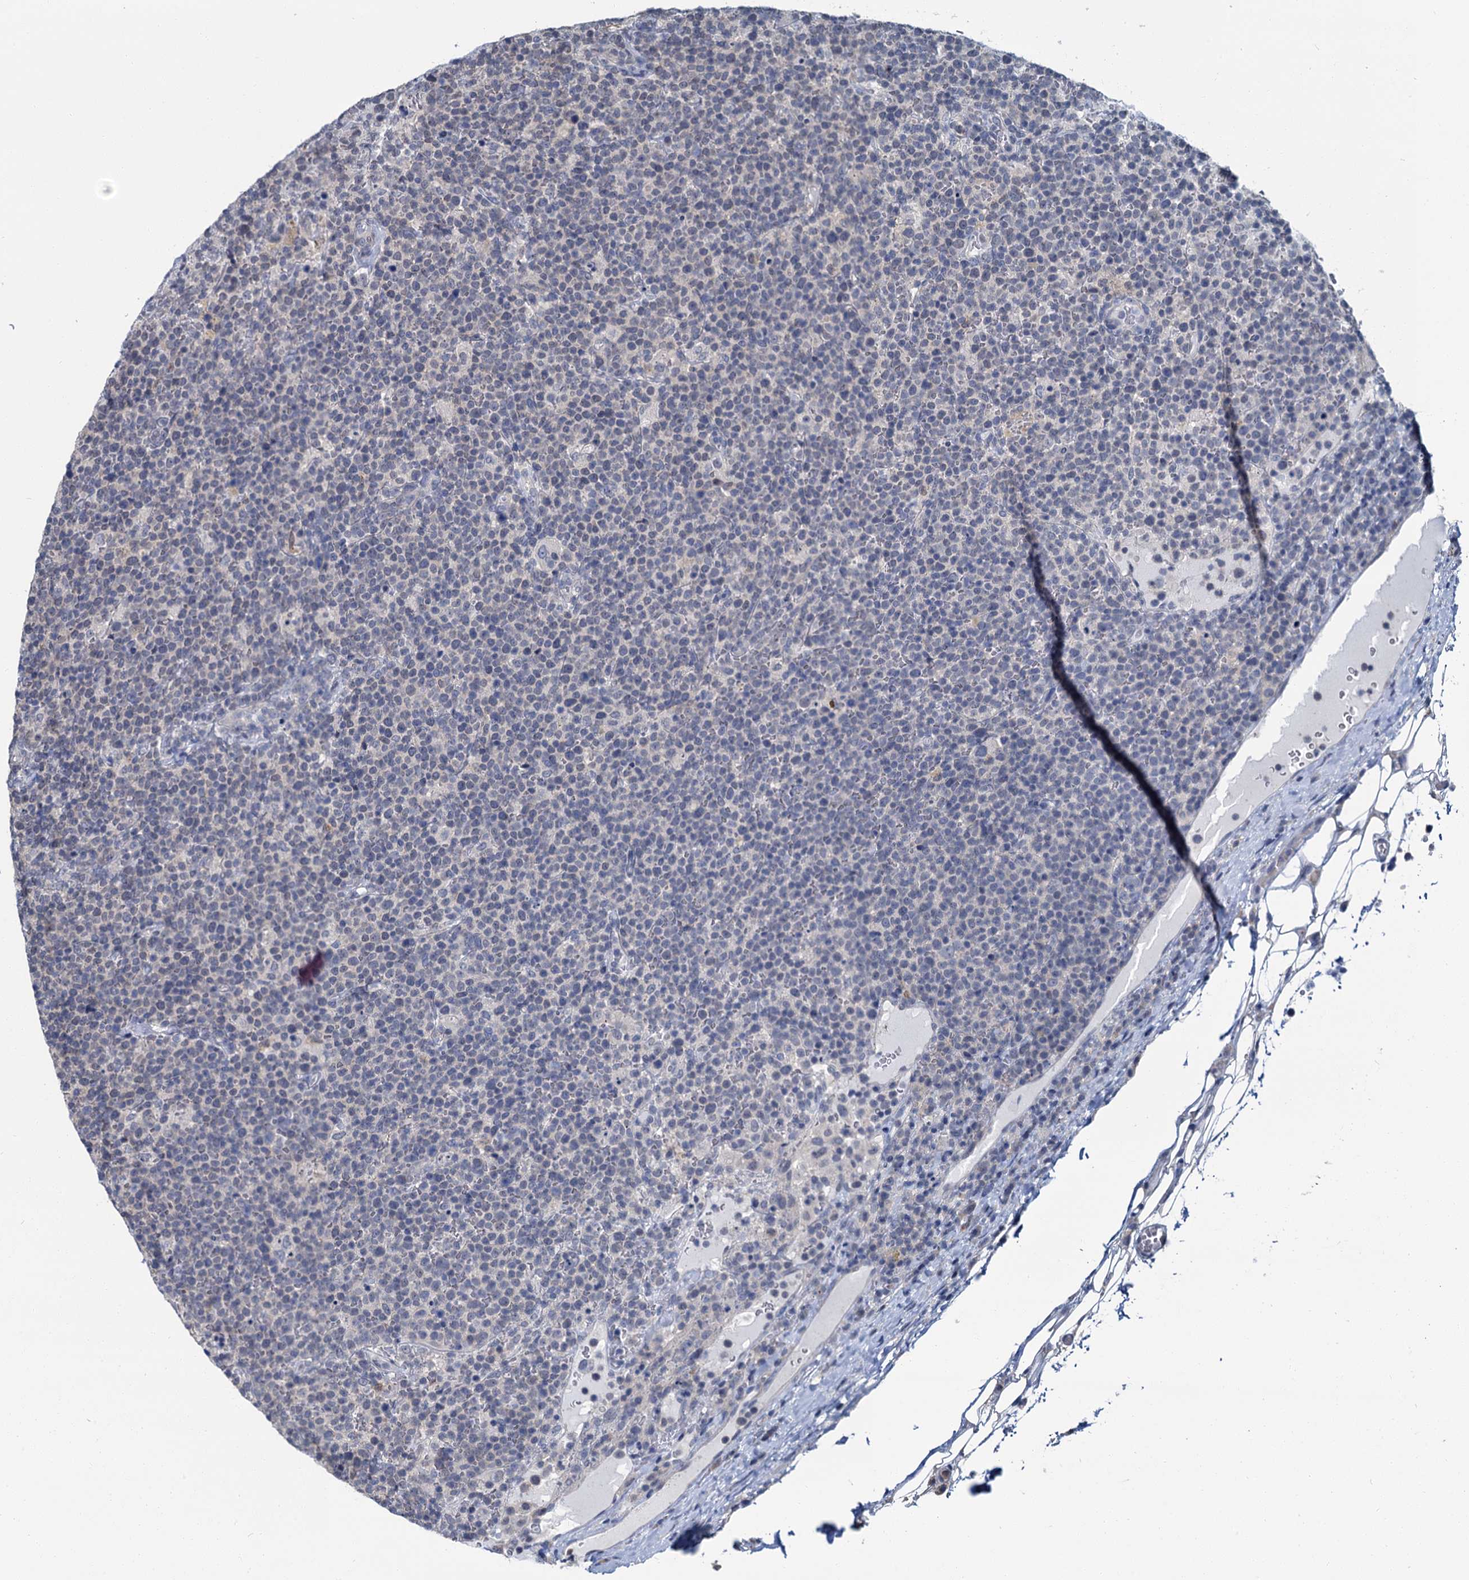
{"staining": {"intensity": "negative", "quantity": "none", "location": "none"}, "tissue": "lymphoma", "cell_type": "Tumor cells", "image_type": "cancer", "snomed": [{"axis": "morphology", "description": "Malignant lymphoma, non-Hodgkin's type, High grade"}, {"axis": "topography", "description": "Lymph node"}], "caption": "An immunohistochemistry (IHC) histopathology image of lymphoma is shown. There is no staining in tumor cells of lymphoma.", "gene": "MIOX", "patient": {"sex": "male", "age": 61}}